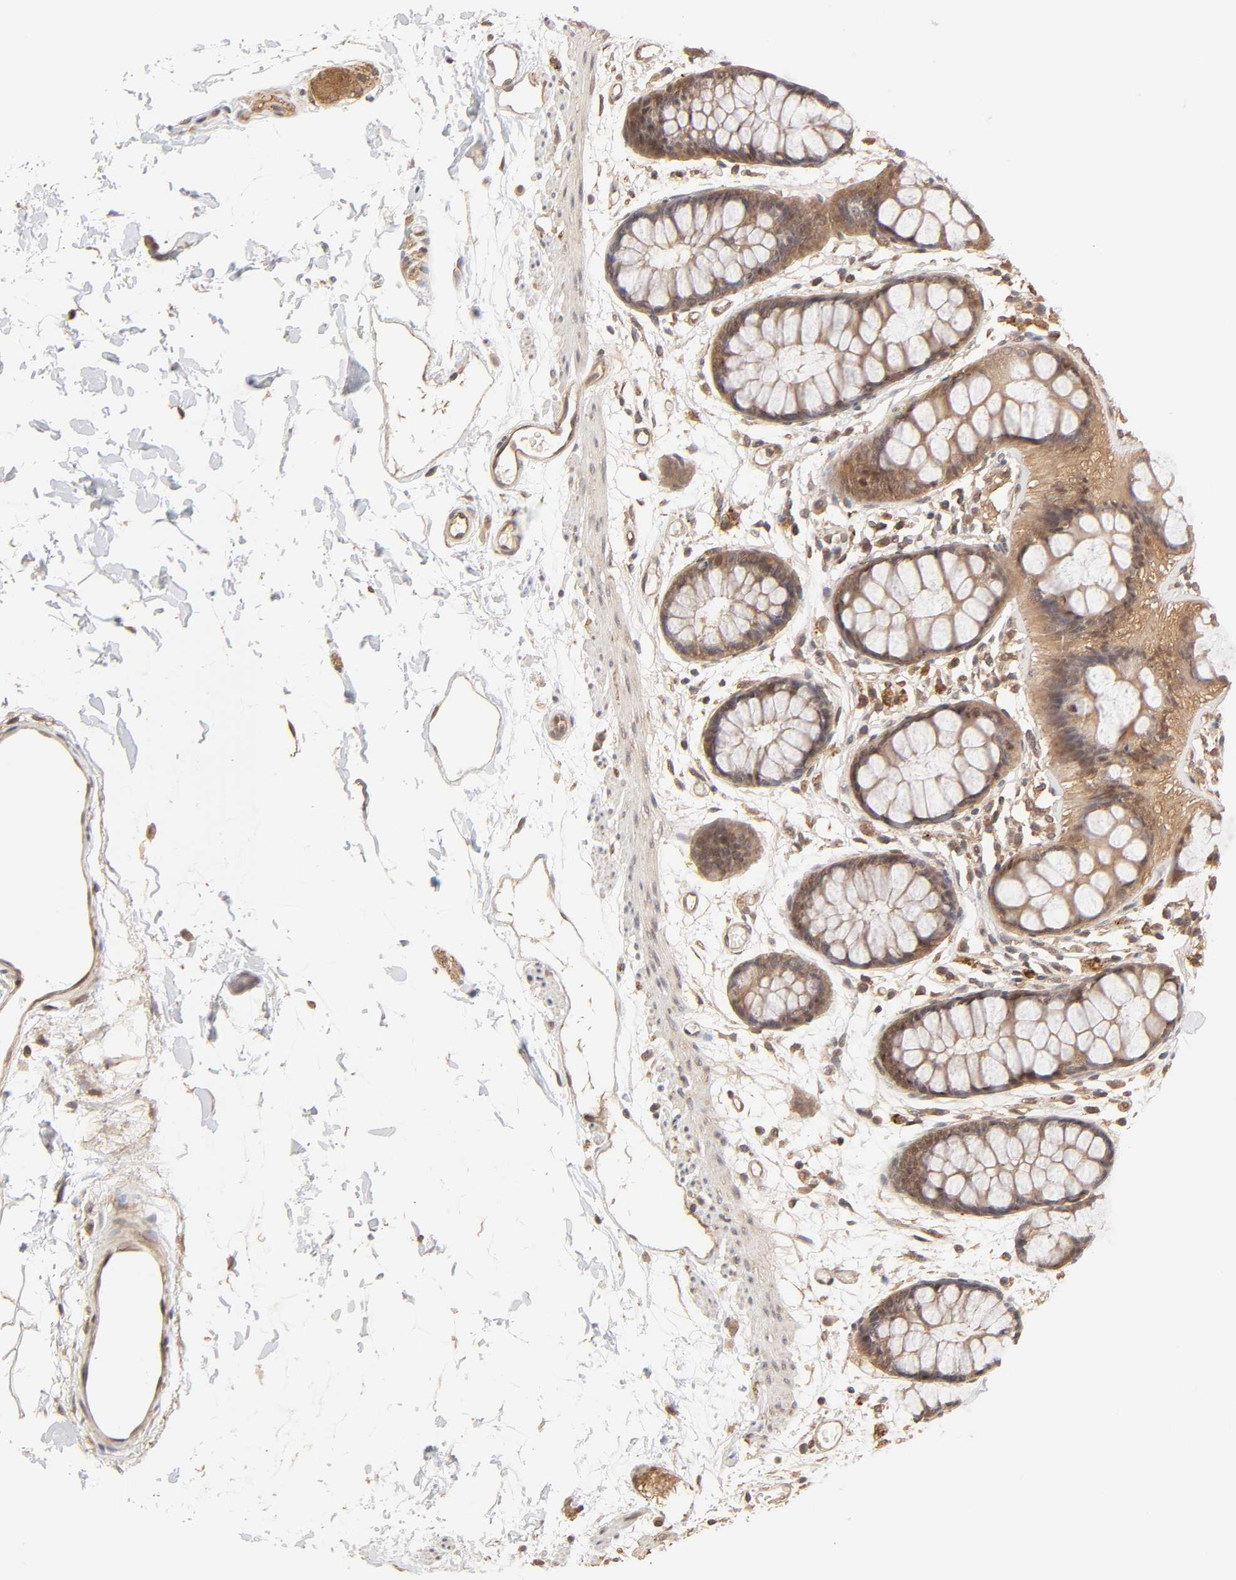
{"staining": {"intensity": "moderate", "quantity": ">75%", "location": "cytoplasmic/membranous"}, "tissue": "rectum", "cell_type": "Glandular cells", "image_type": "normal", "snomed": [{"axis": "morphology", "description": "Normal tissue, NOS"}, {"axis": "topography", "description": "Rectum"}], "caption": "Immunohistochemical staining of normal rectum displays >75% levels of moderate cytoplasmic/membranous protein positivity in about >75% of glandular cells.", "gene": "MAPK1", "patient": {"sex": "female", "age": 66}}